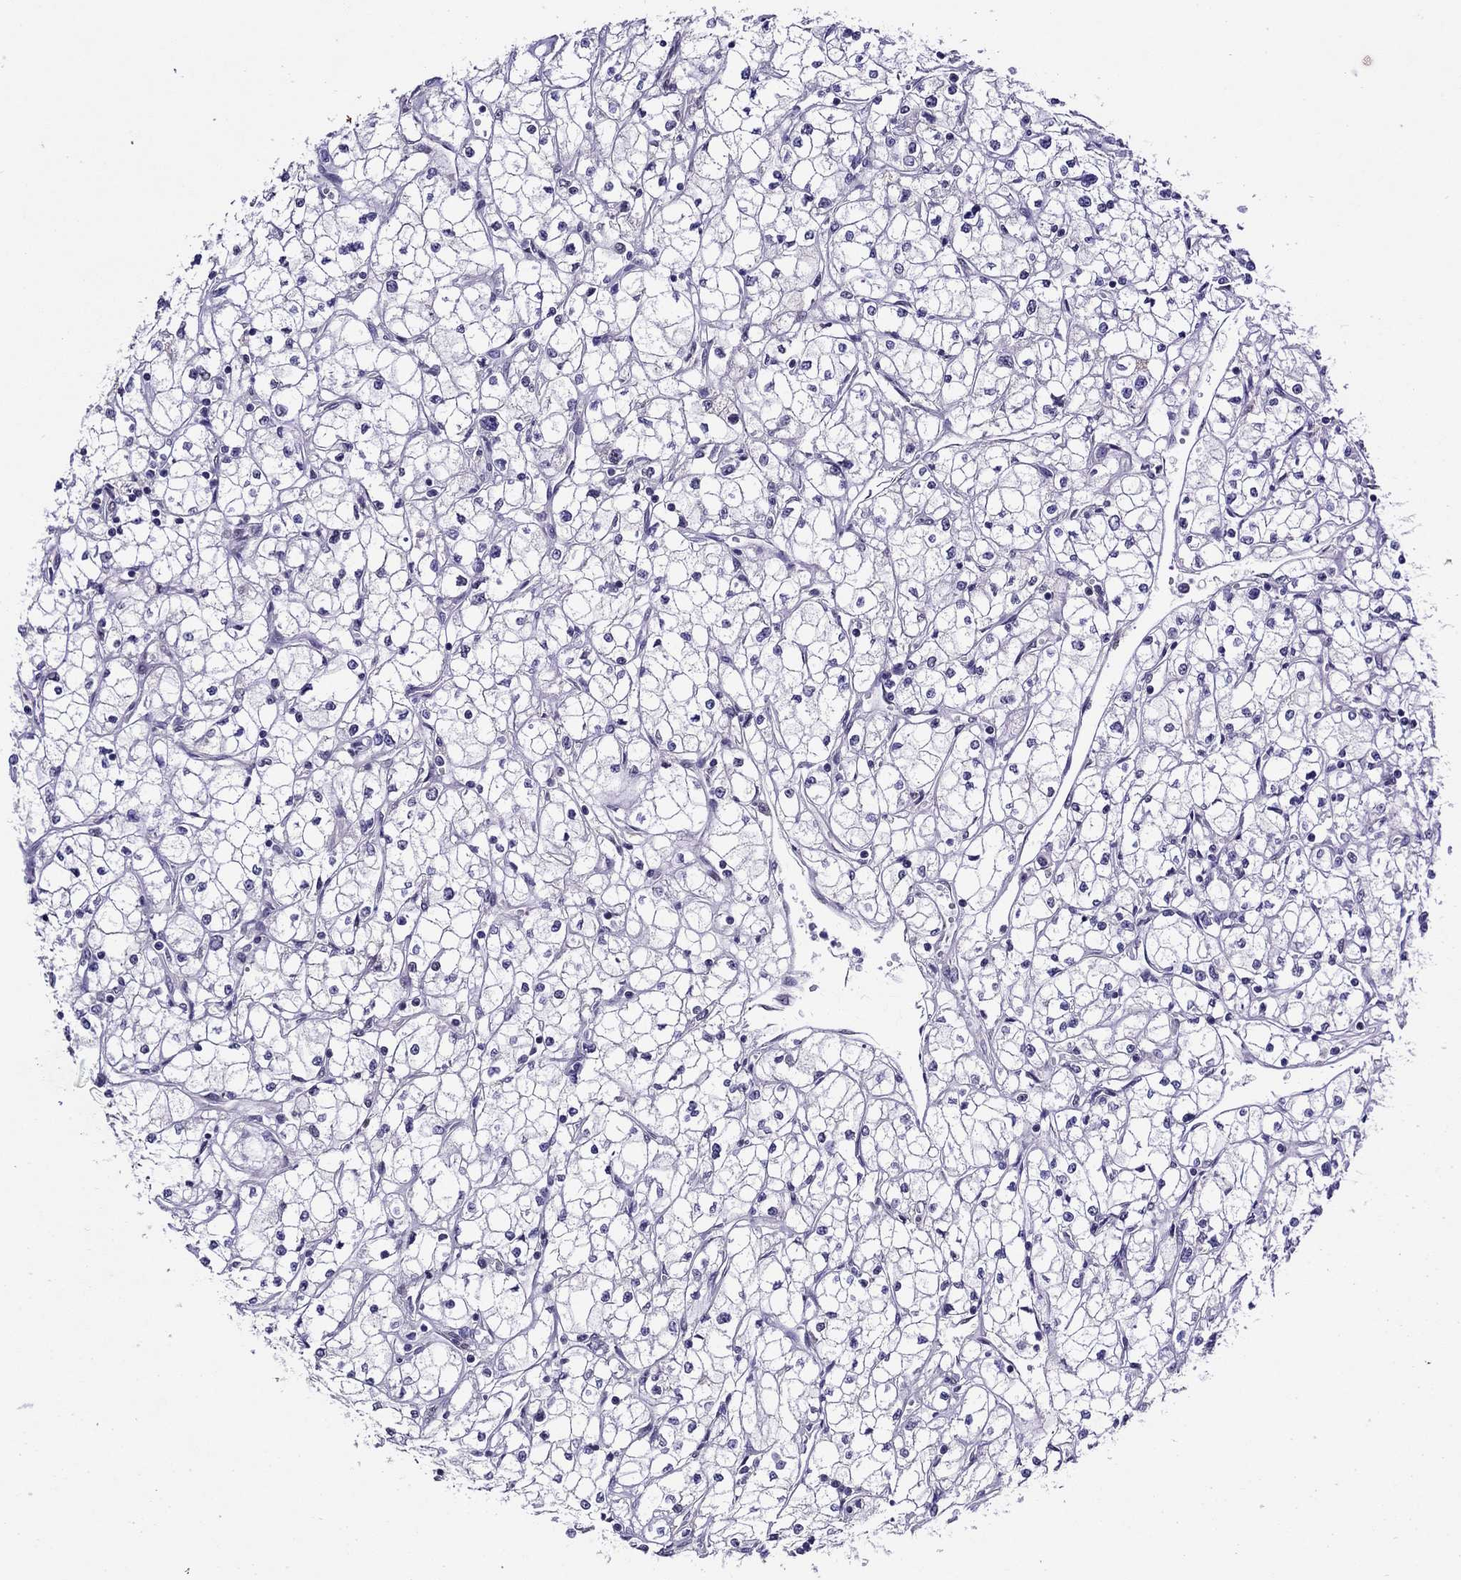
{"staining": {"intensity": "negative", "quantity": "none", "location": "none"}, "tissue": "renal cancer", "cell_type": "Tumor cells", "image_type": "cancer", "snomed": [{"axis": "morphology", "description": "Adenocarcinoma, NOS"}, {"axis": "topography", "description": "Kidney"}], "caption": "IHC micrograph of neoplastic tissue: human renal cancer (adenocarcinoma) stained with DAB (3,3'-diaminobenzidine) shows no significant protein staining in tumor cells. Brightfield microscopy of immunohistochemistry stained with DAB (3,3'-diaminobenzidine) (brown) and hematoxylin (blue), captured at high magnification.", "gene": "GATA2", "patient": {"sex": "male", "age": 67}}